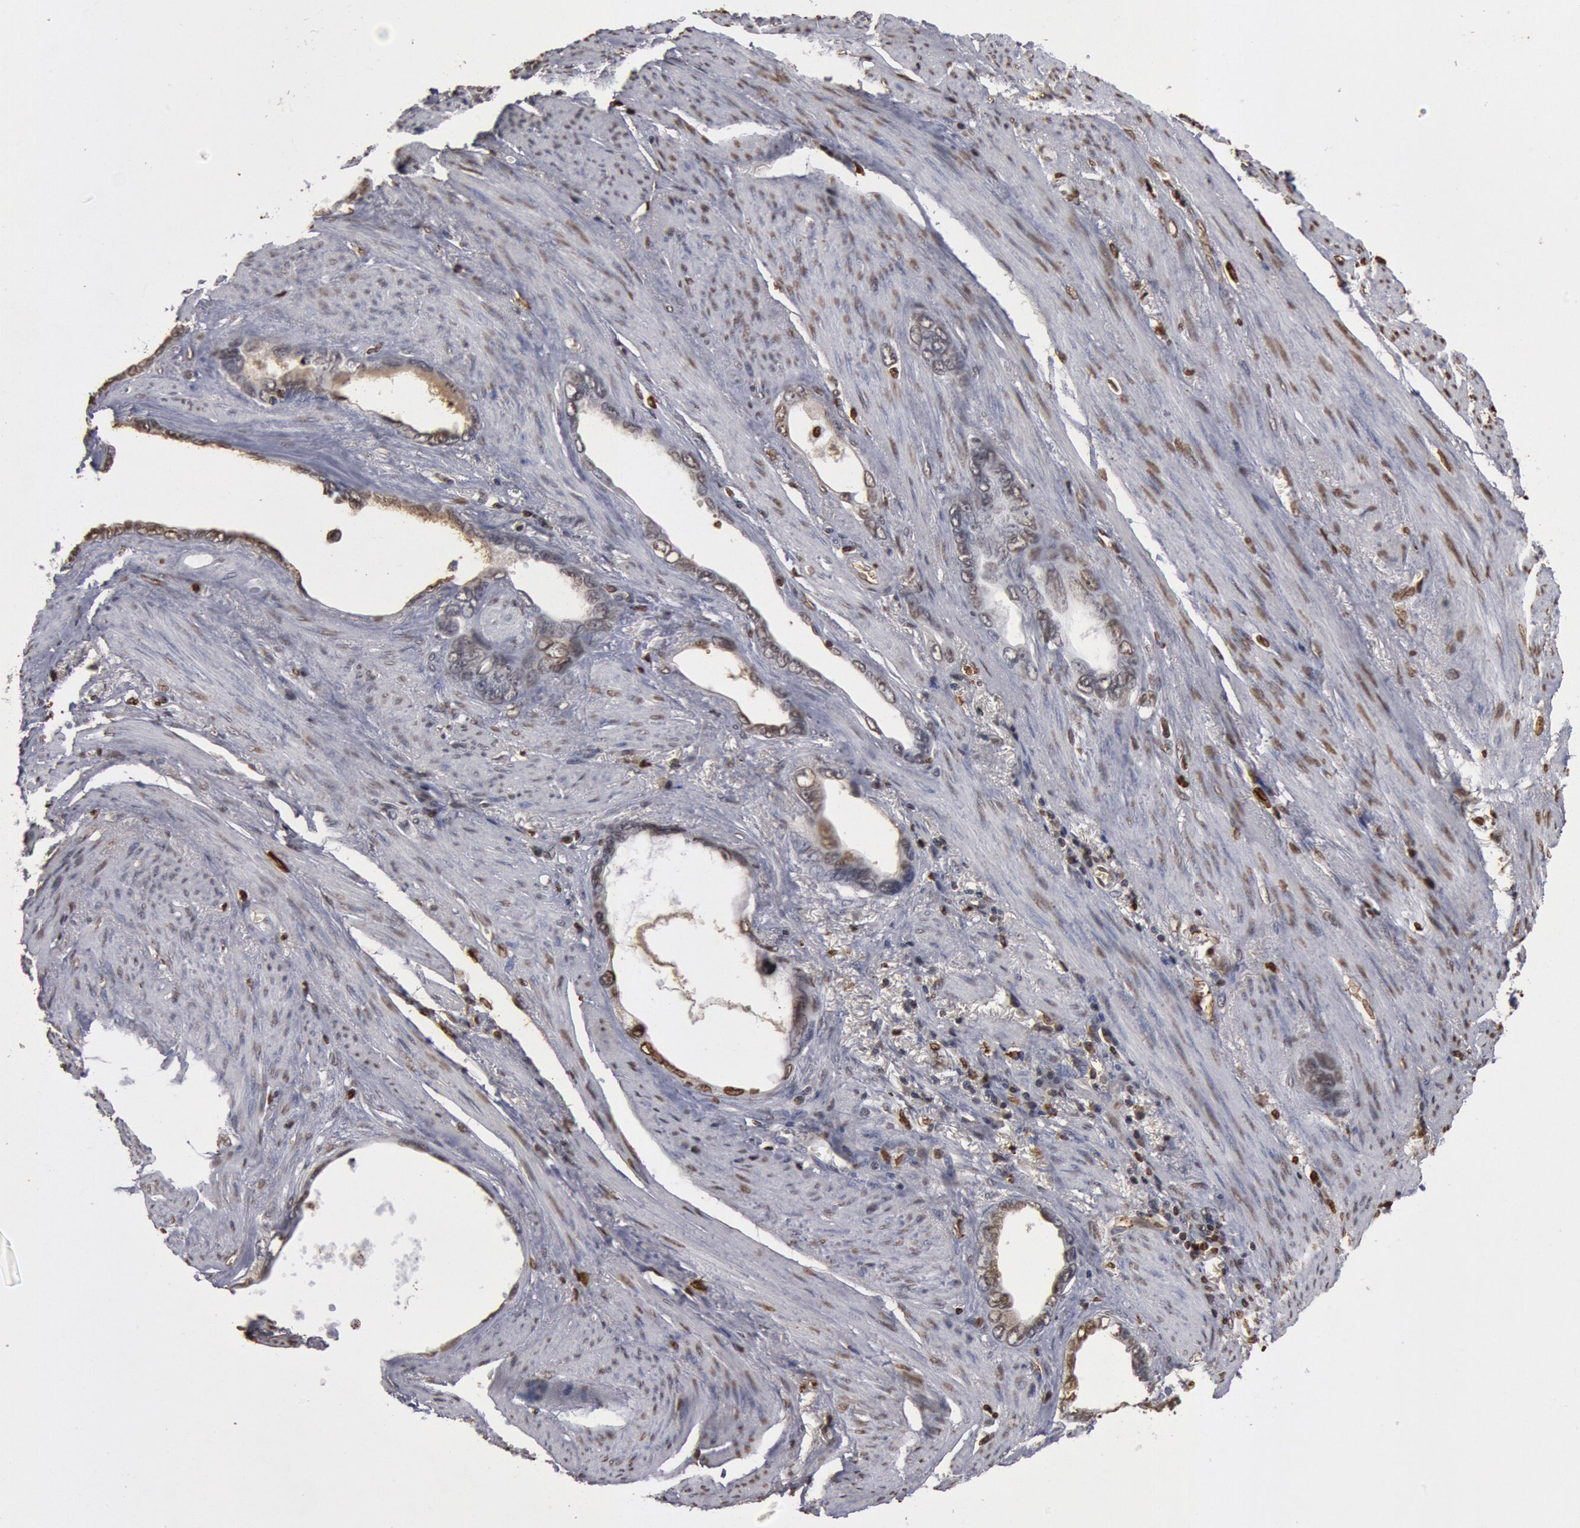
{"staining": {"intensity": "strong", "quantity": ">75%", "location": "nuclear"}, "tissue": "stomach cancer", "cell_type": "Tumor cells", "image_type": "cancer", "snomed": [{"axis": "morphology", "description": "Adenocarcinoma, NOS"}, {"axis": "topography", "description": "Stomach"}], "caption": "Brown immunohistochemical staining in adenocarcinoma (stomach) reveals strong nuclear positivity in approximately >75% of tumor cells. Nuclei are stained in blue.", "gene": "FOXA2", "patient": {"sex": "male", "age": 78}}